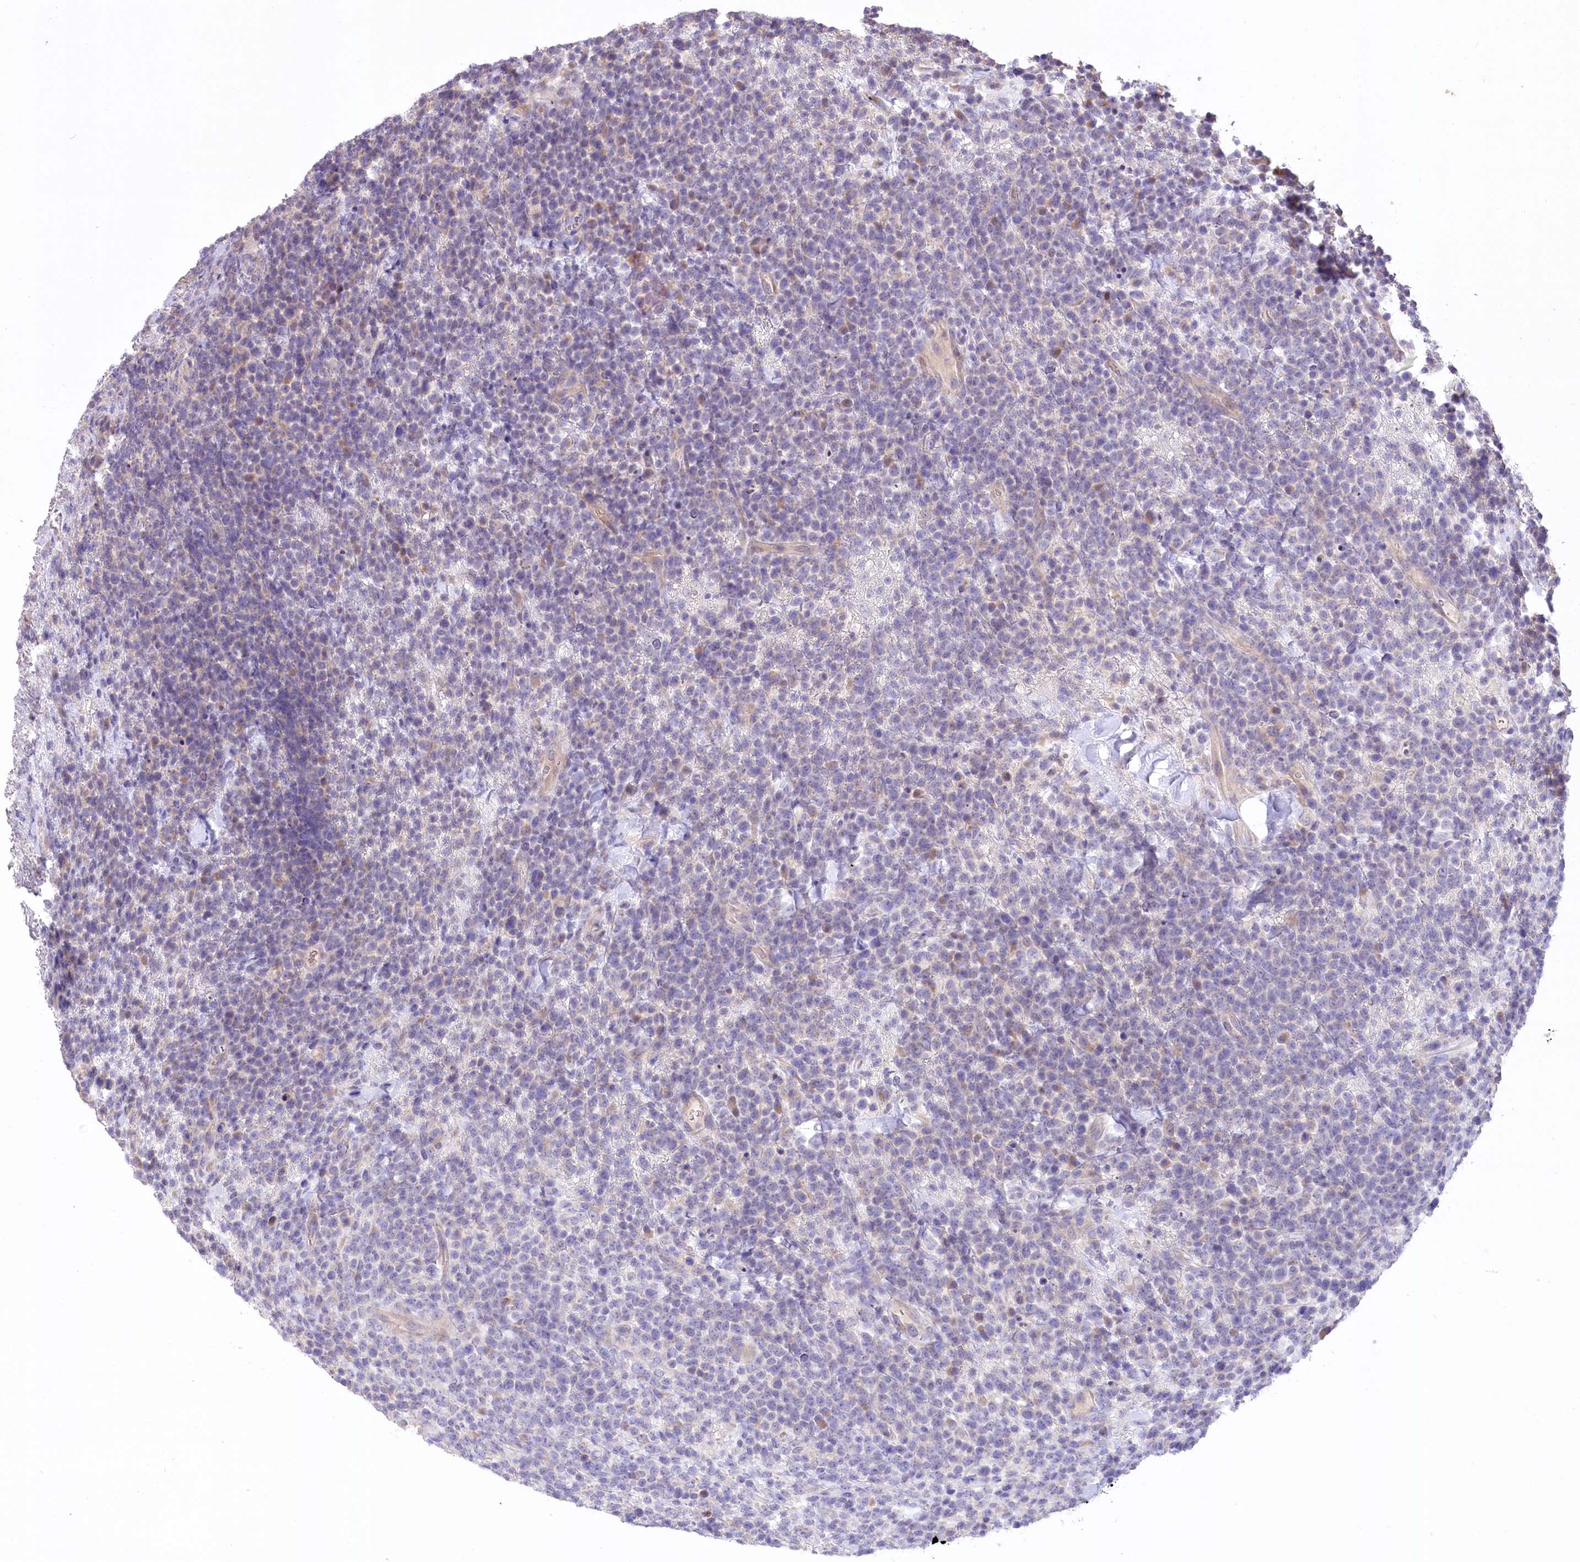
{"staining": {"intensity": "negative", "quantity": "none", "location": "none"}, "tissue": "lymphoma", "cell_type": "Tumor cells", "image_type": "cancer", "snomed": [{"axis": "morphology", "description": "Malignant lymphoma, non-Hodgkin's type, High grade"}, {"axis": "topography", "description": "Colon"}], "caption": "Tumor cells are negative for brown protein staining in lymphoma.", "gene": "PBLD", "patient": {"sex": "female", "age": 53}}